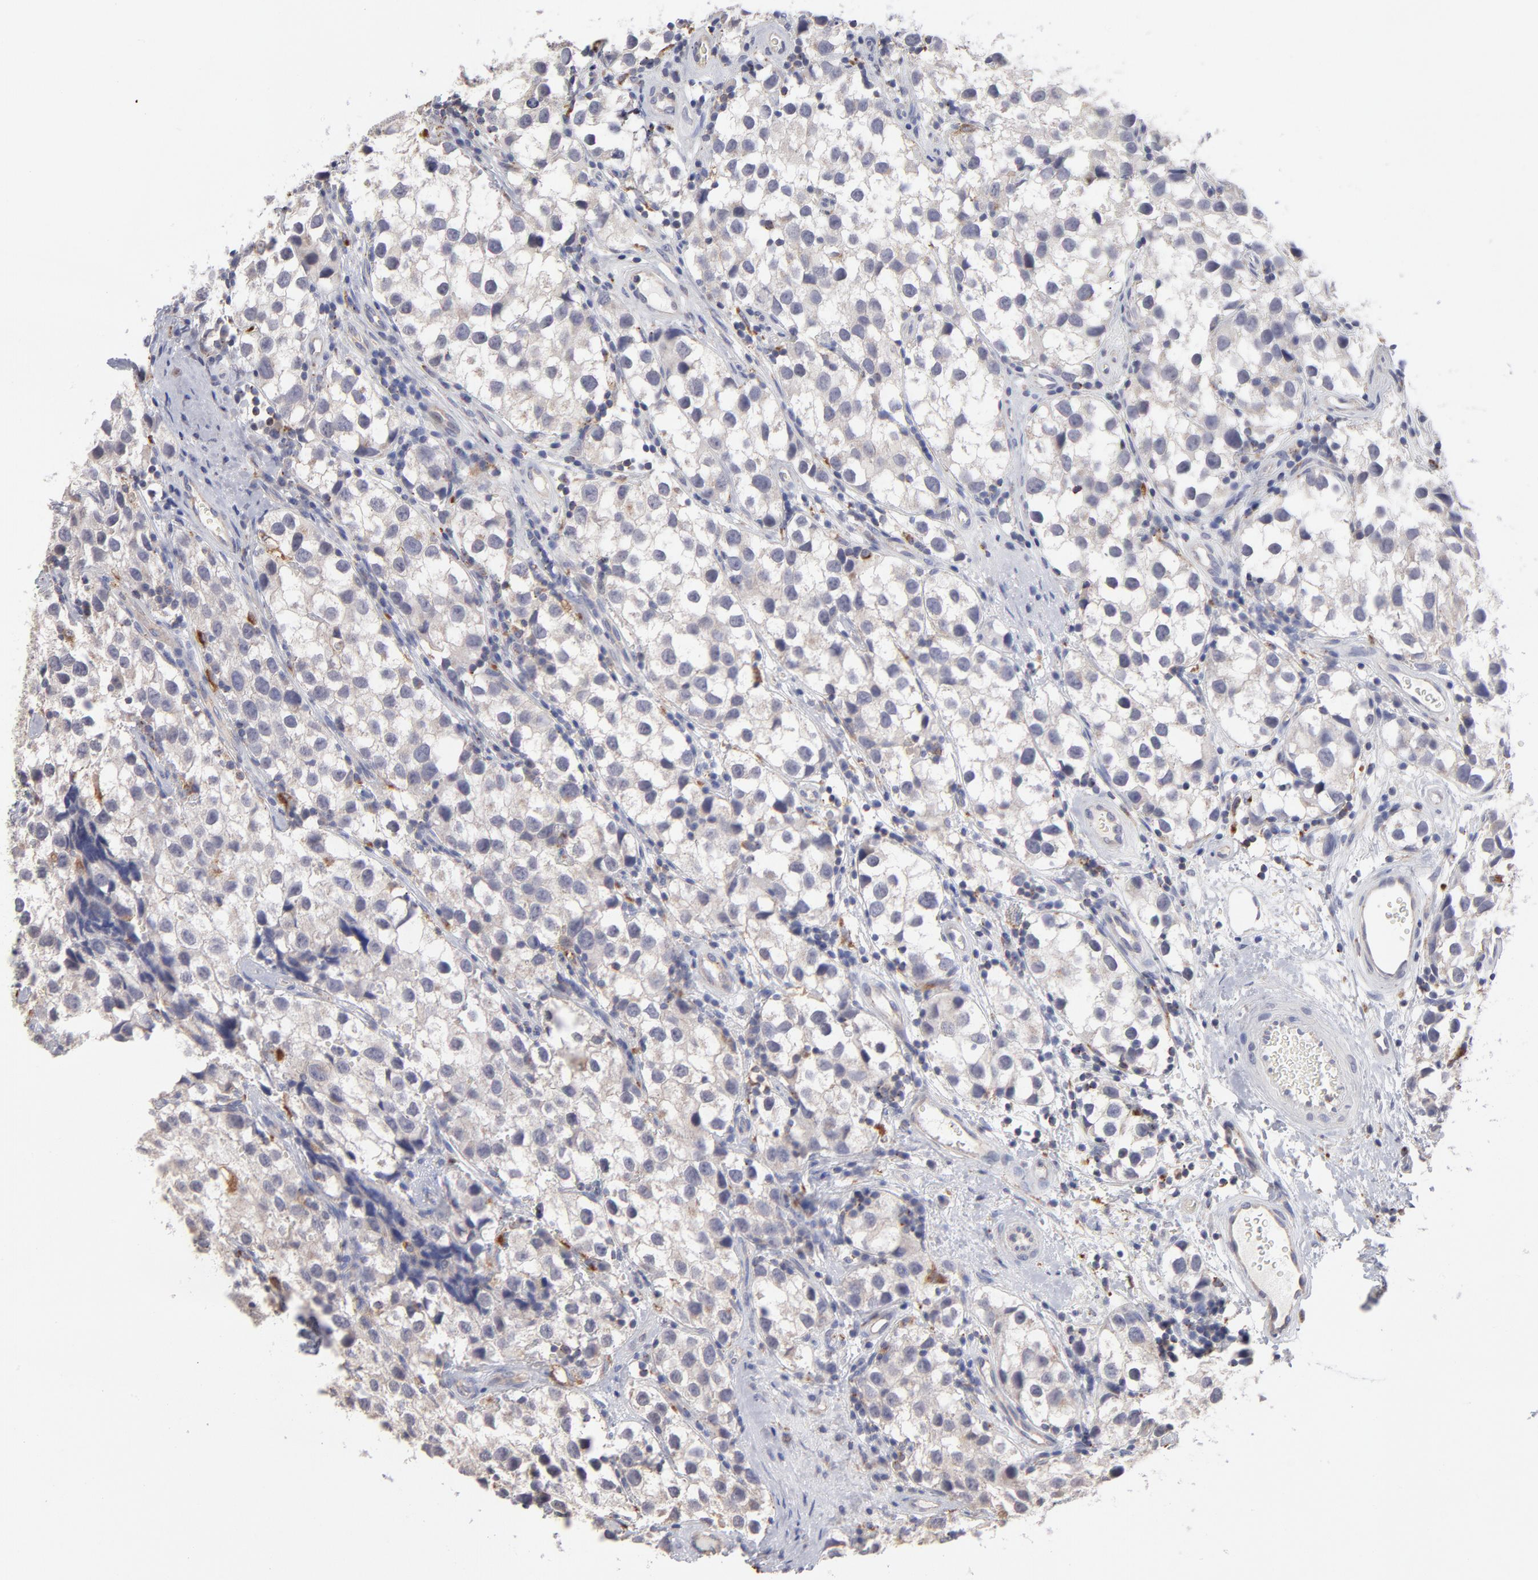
{"staining": {"intensity": "weak", "quantity": "<25%", "location": "cytoplasmic/membranous"}, "tissue": "testis cancer", "cell_type": "Tumor cells", "image_type": "cancer", "snomed": [{"axis": "morphology", "description": "Seminoma, NOS"}, {"axis": "topography", "description": "Testis"}], "caption": "The photomicrograph shows no staining of tumor cells in seminoma (testis).", "gene": "RRAGB", "patient": {"sex": "male", "age": 39}}